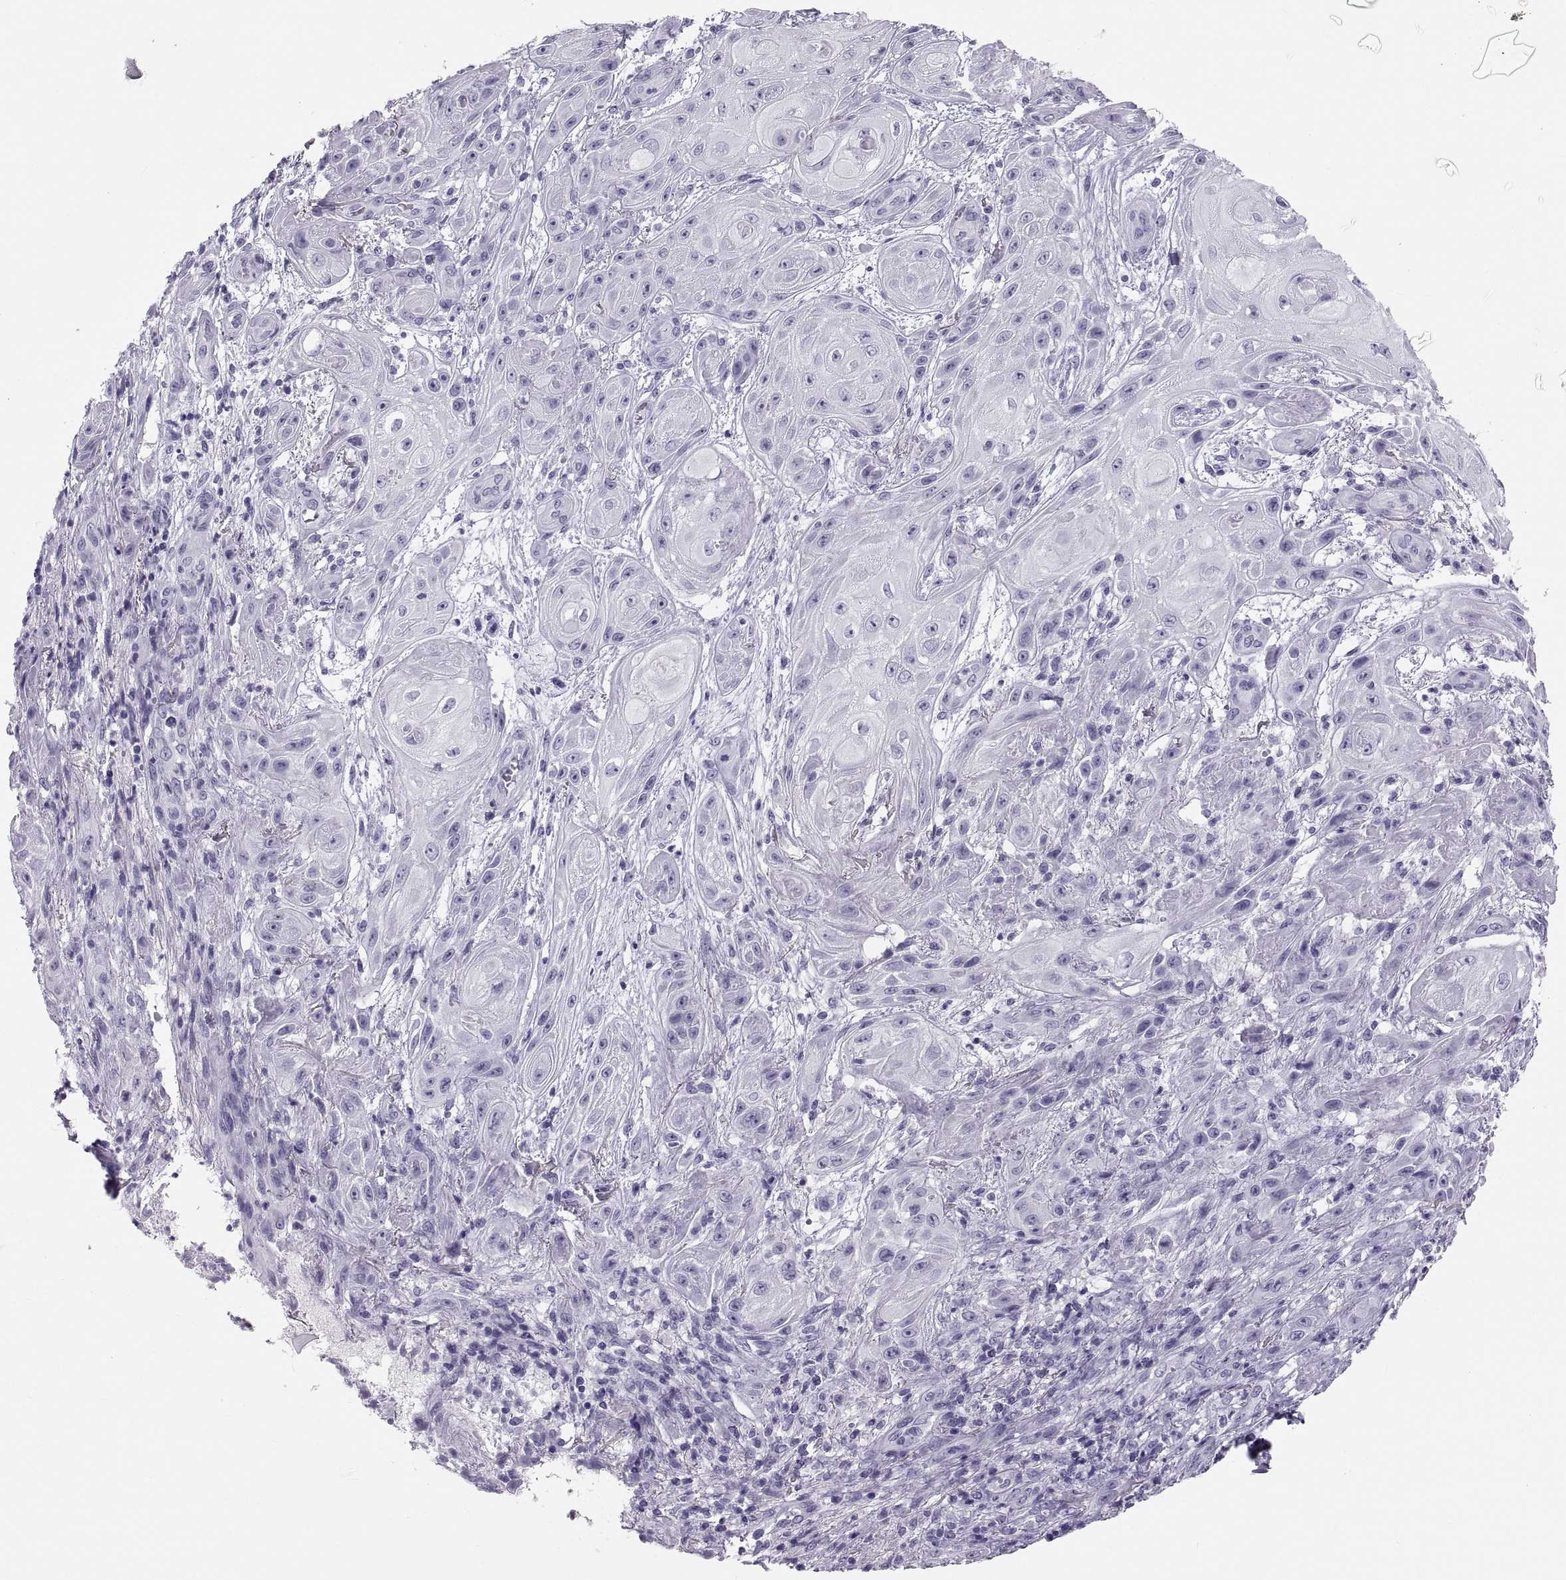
{"staining": {"intensity": "negative", "quantity": "none", "location": "none"}, "tissue": "skin cancer", "cell_type": "Tumor cells", "image_type": "cancer", "snomed": [{"axis": "morphology", "description": "Squamous cell carcinoma, NOS"}, {"axis": "topography", "description": "Skin"}], "caption": "Immunohistochemistry (IHC) of human skin cancer (squamous cell carcinoma) displays no staining in tumor cells.", "gene": "CT47A10", "patient": {"sex": "male", "age": 62}}